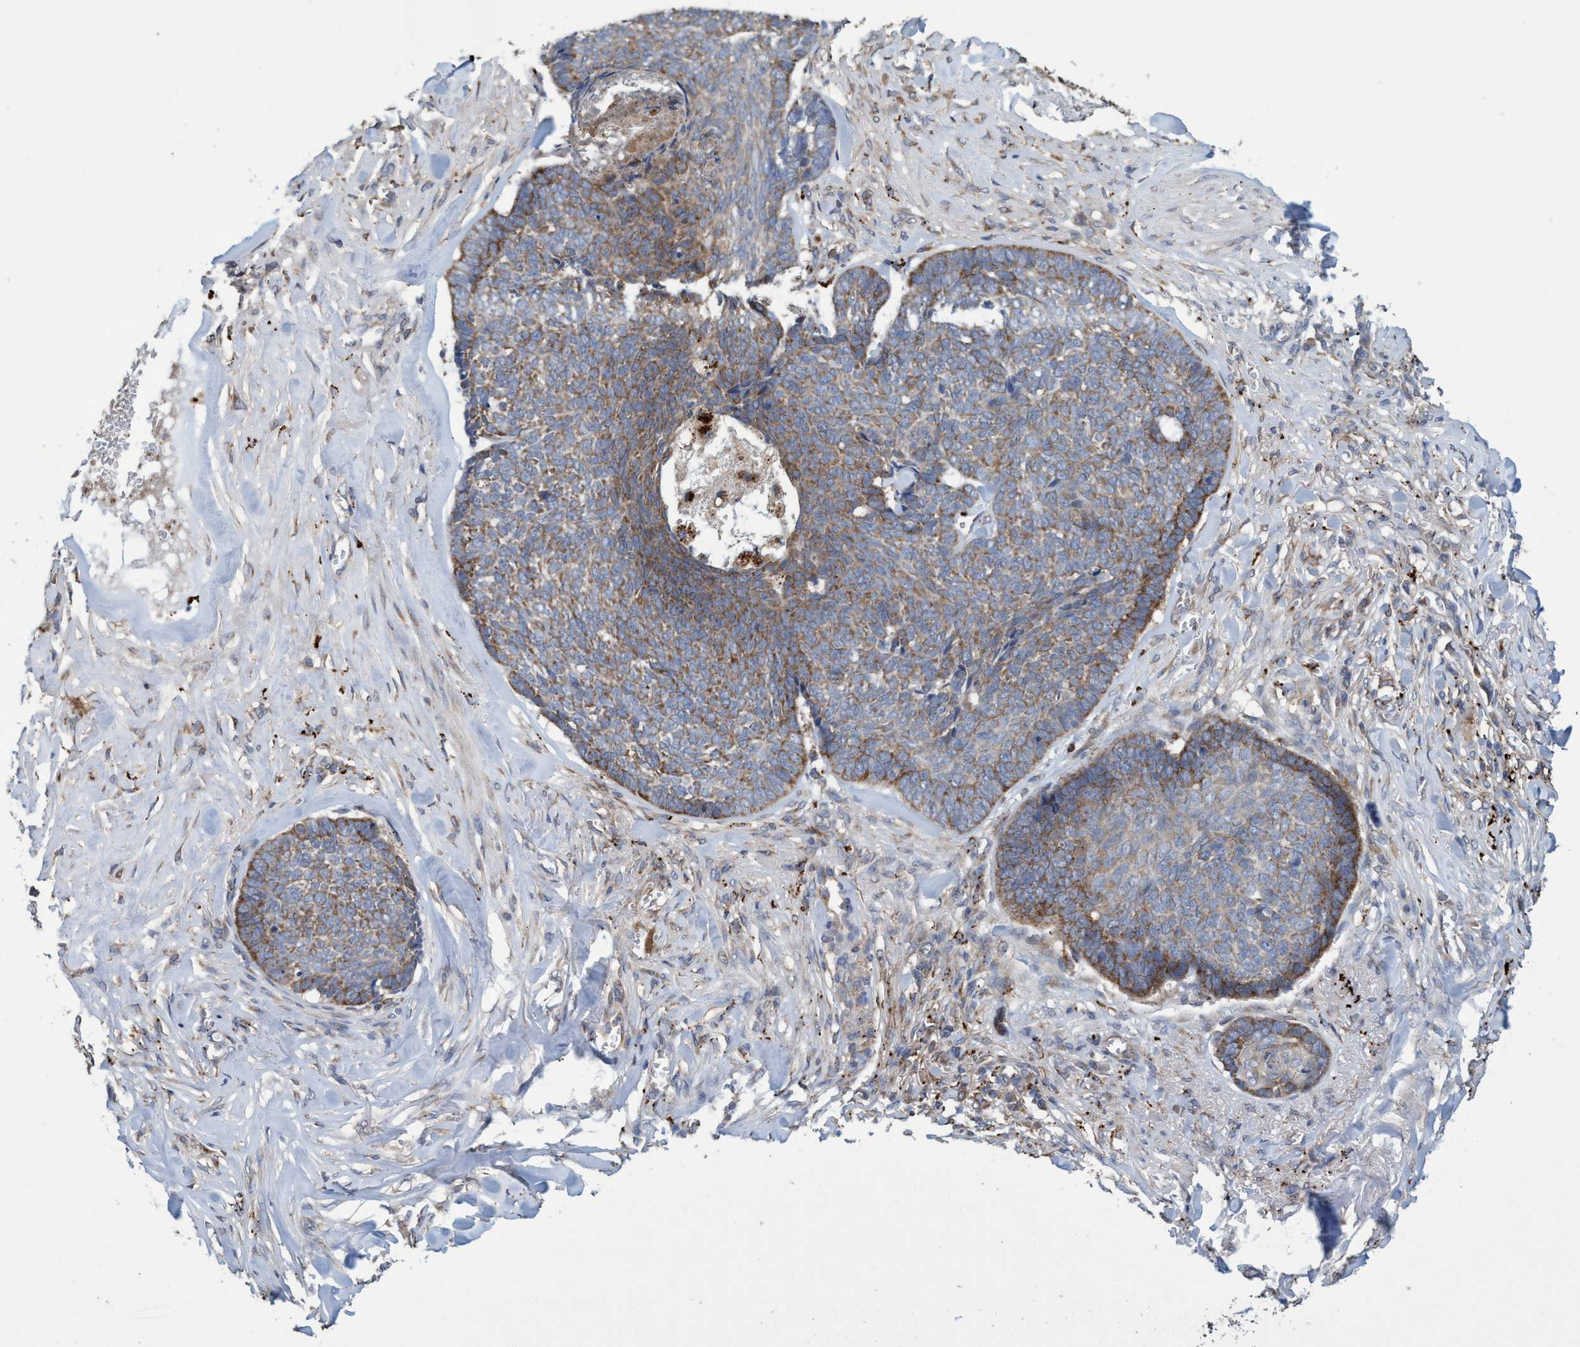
{"staining": {"intensity": "moderate", "quantity": "25%-75%", "location": "cytoplasmic/membranous"}, "tissue": "skin cancer", "cell_type": "Tumor cells", "image_type": "cancer", "snomed": [{"axis": "morphology", "description": "Basal cell carcinoma"}, {"axis": "topography", "description": "Skin"}], "caption": "This photomicrograph displays skin cancer stained with IHC to label a protein in brown. The cytoplasmic/membranous of tumor cells show moderate positivity for the protein. Nuclei are counter-stained blue.", "gene": "BBS9", "patient": {"sex": "male", "age": 84}}